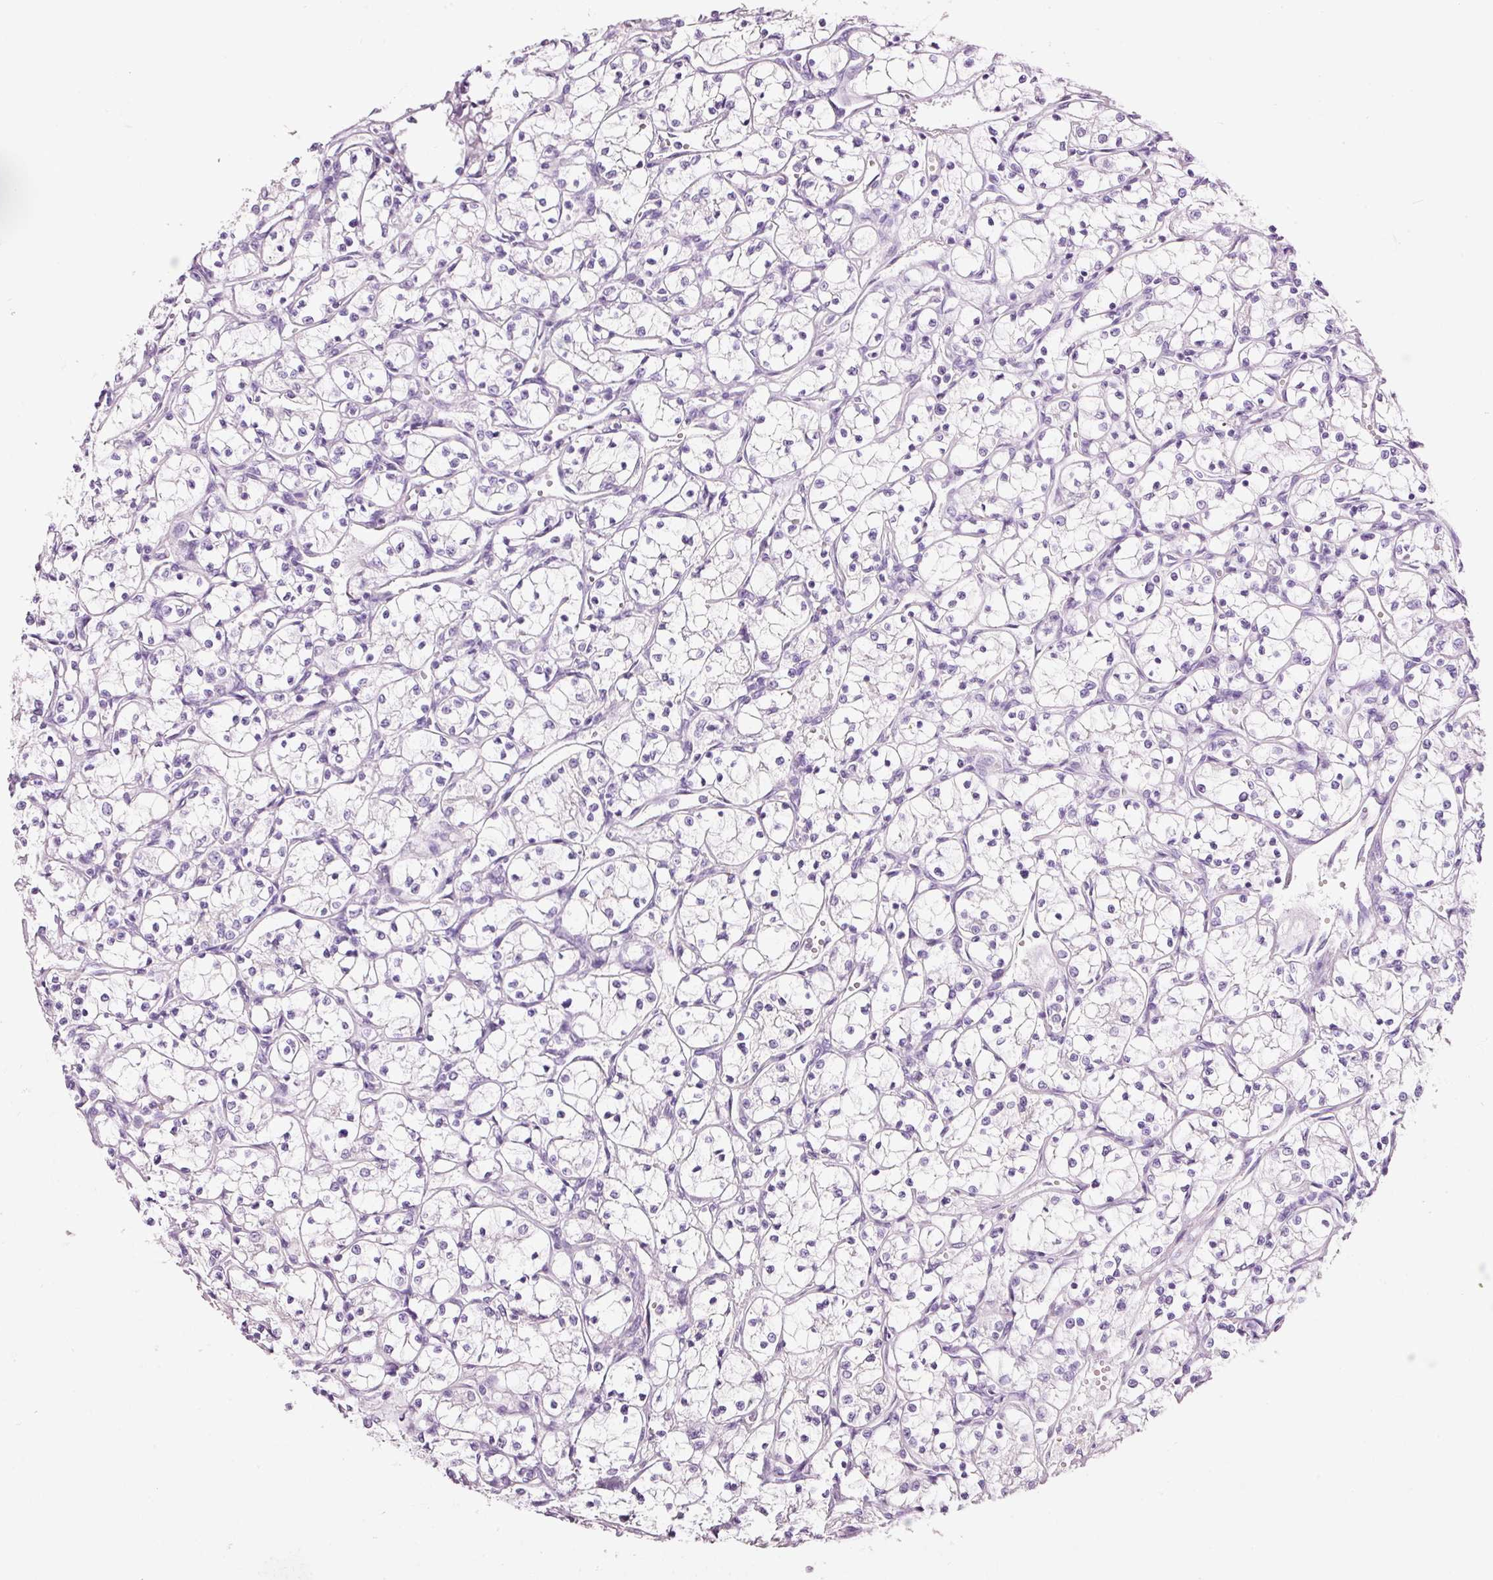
{"staining": {"intensity": "negative", "quantity": "none", "location": "none"}, "tissue": "renal cancer", "cell_type": "Tumor cells", "image_type": "cancer", "snomed": [{"axis": "morphology", "description": "Adenocarcinoma, NOS"}, {"axis": "topography", "description": "Kidney"}], "caption": "This image is of renal cancer stained with immunohistochemistry to label a protein in brown with the nuclei are counter-stained blue. There is no staining in tumor cells.", "gene": "GCG", "patient": {"sex": "female", "age": 69}}